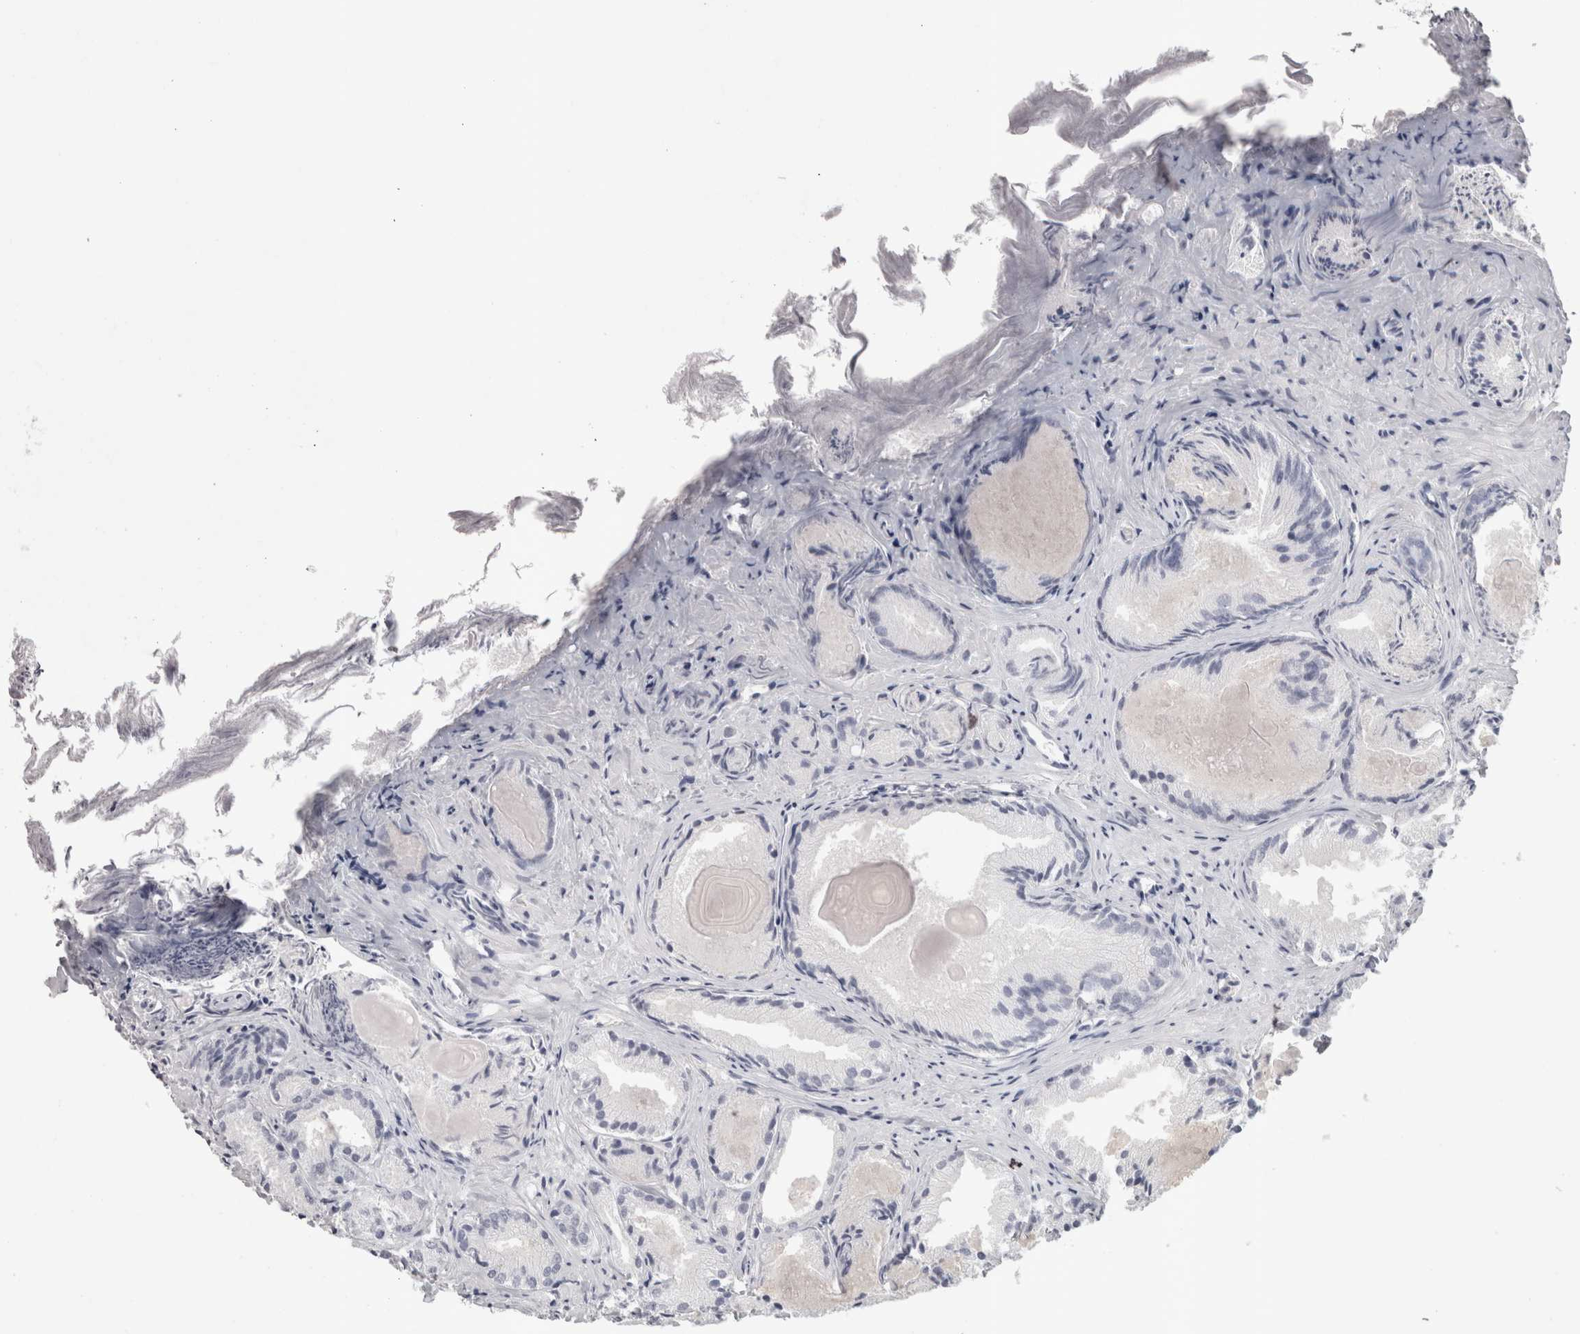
{"staining": {"intensity": "negative", "quantity": "none", "location": "none"}, "tissue": "prostate cancer", "cell_type": "Tumor cells", "image_type": "cancer", "snomed": [{"axis": "morphology", "description": "Adenocarcinoma, Low grade"}, {"axis": "topography", "description": "Prostate"}], "caption": "DAB (3,3'-diaminobenzidine) immunohistochemical staining of prostate adenocarcinoma (low-grade) displays no significant positivity in tumor cells.", "gene": "LAX1", "patient": {"sex": "male", "age": 72}}